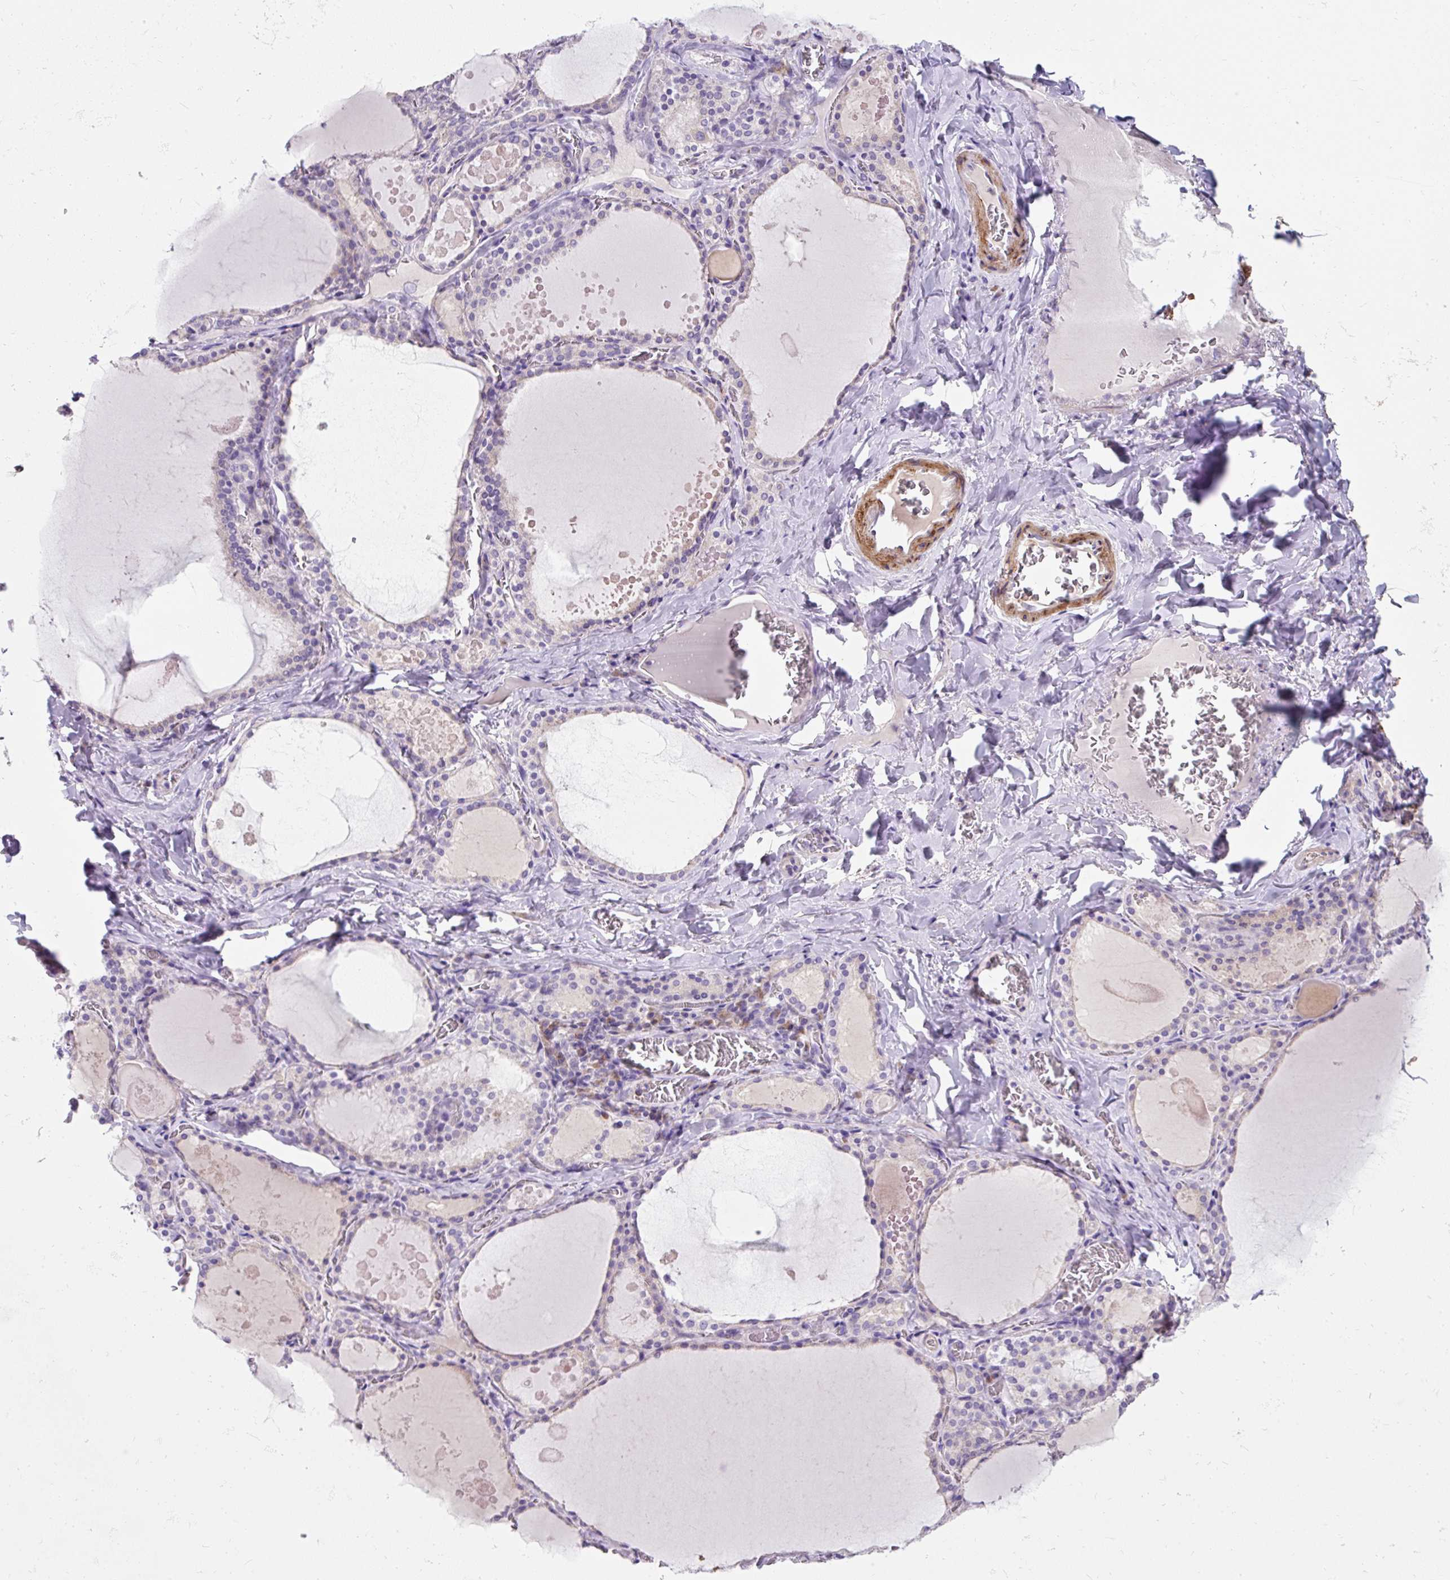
{"staining": {"intensity": "negative", "quantity": "none", "location": "none"}, "tissue": "thyroid gland", "cell_type": "Glandular cells", "image_type": "normal", "snomed": [{"axis": "morphology", "description": "Normal tissue, NOS"}, {"axis": "topography", "description": "Thyroid gland"}], "caption": "Photomicrograph shows no protein positivity in glandular cells of unremarkable thyroid gland. The staining is performed using DAB brown chromogen with nuclei counter-stained in using hematoxylin.", "gene": "SUSD5", "patient": {"sex": "male", "age": 56}}